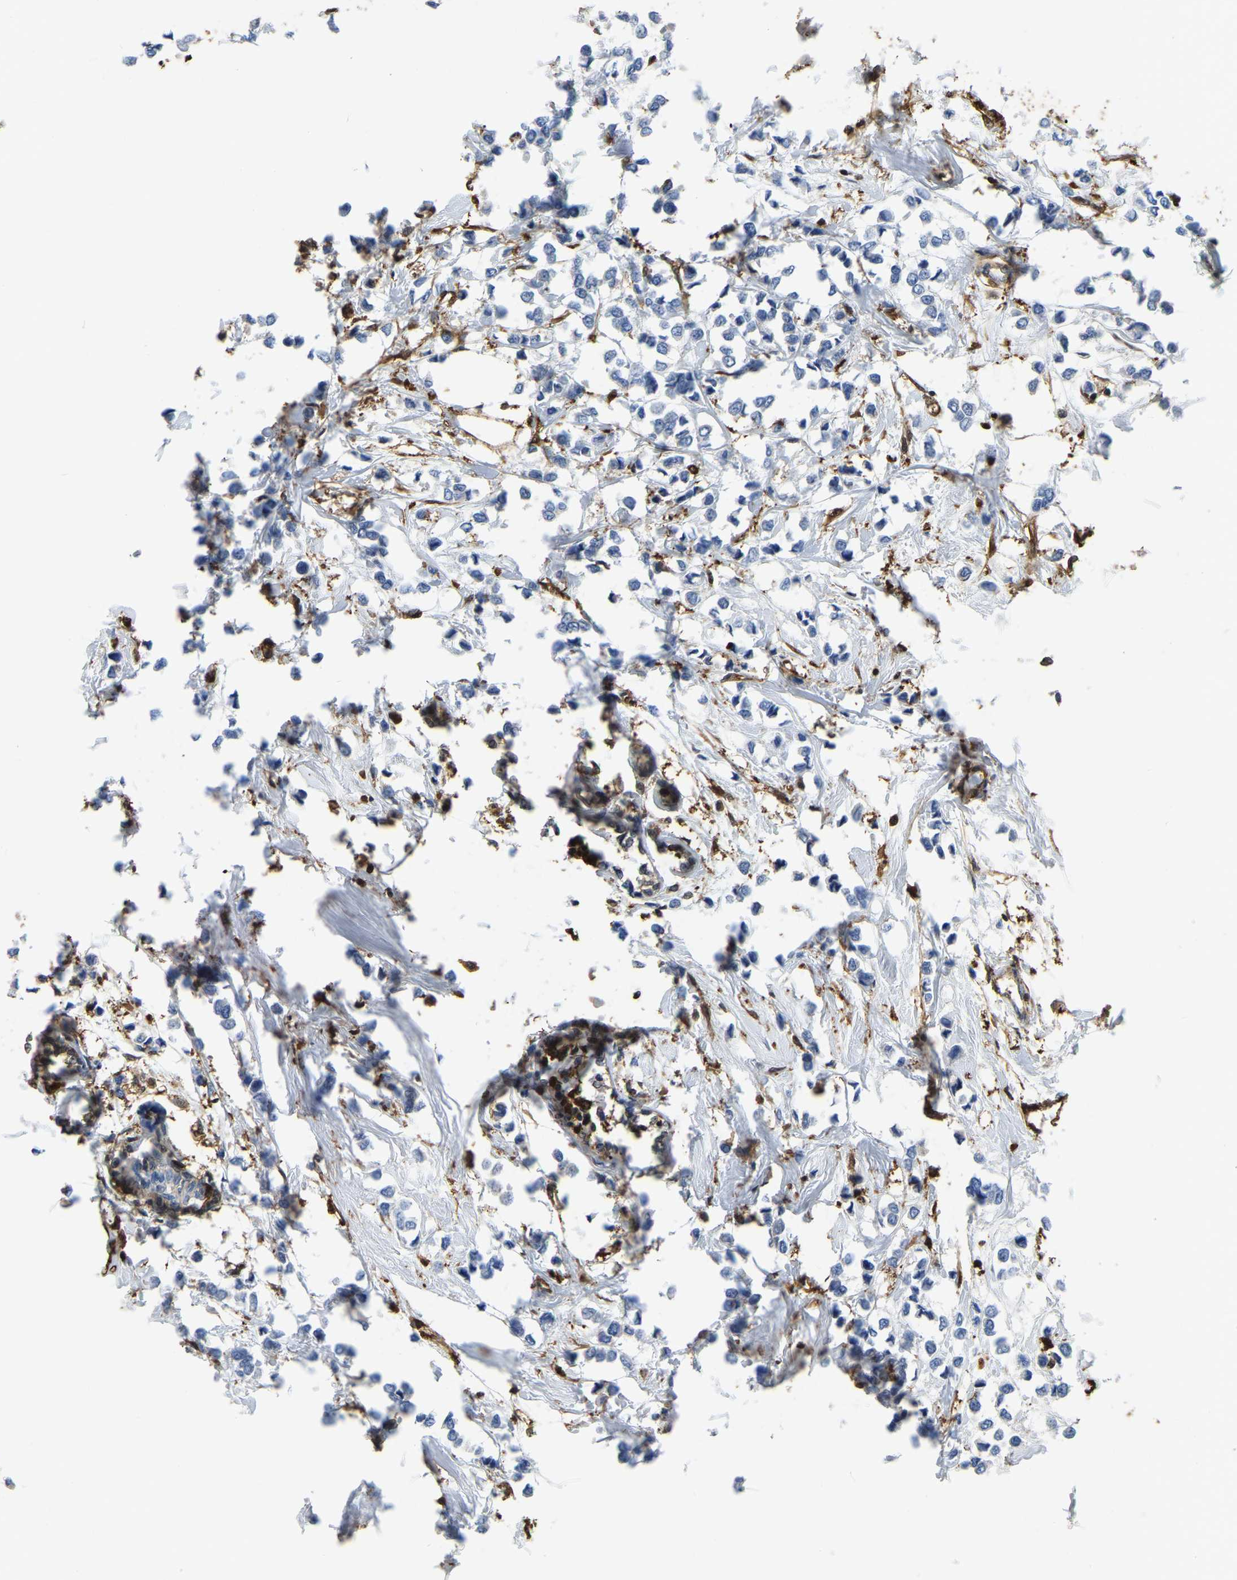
{"staining": {"intensity": "negative", "quantity": "none", "location": "none"}, "tissue": "breast cancer", "cell_type": "Tumor cells", "image_type": "cancer", "snomed": [{"axis": "morphology", "description": "Lobular carcinoma"}, {"axis": "topography", "description": "Breast"}], "caption": "Tumor cells show no significant protein positivity in breast cancer.", "gene": "LDHB", "patient": {"sex": "female", "age": 51}}